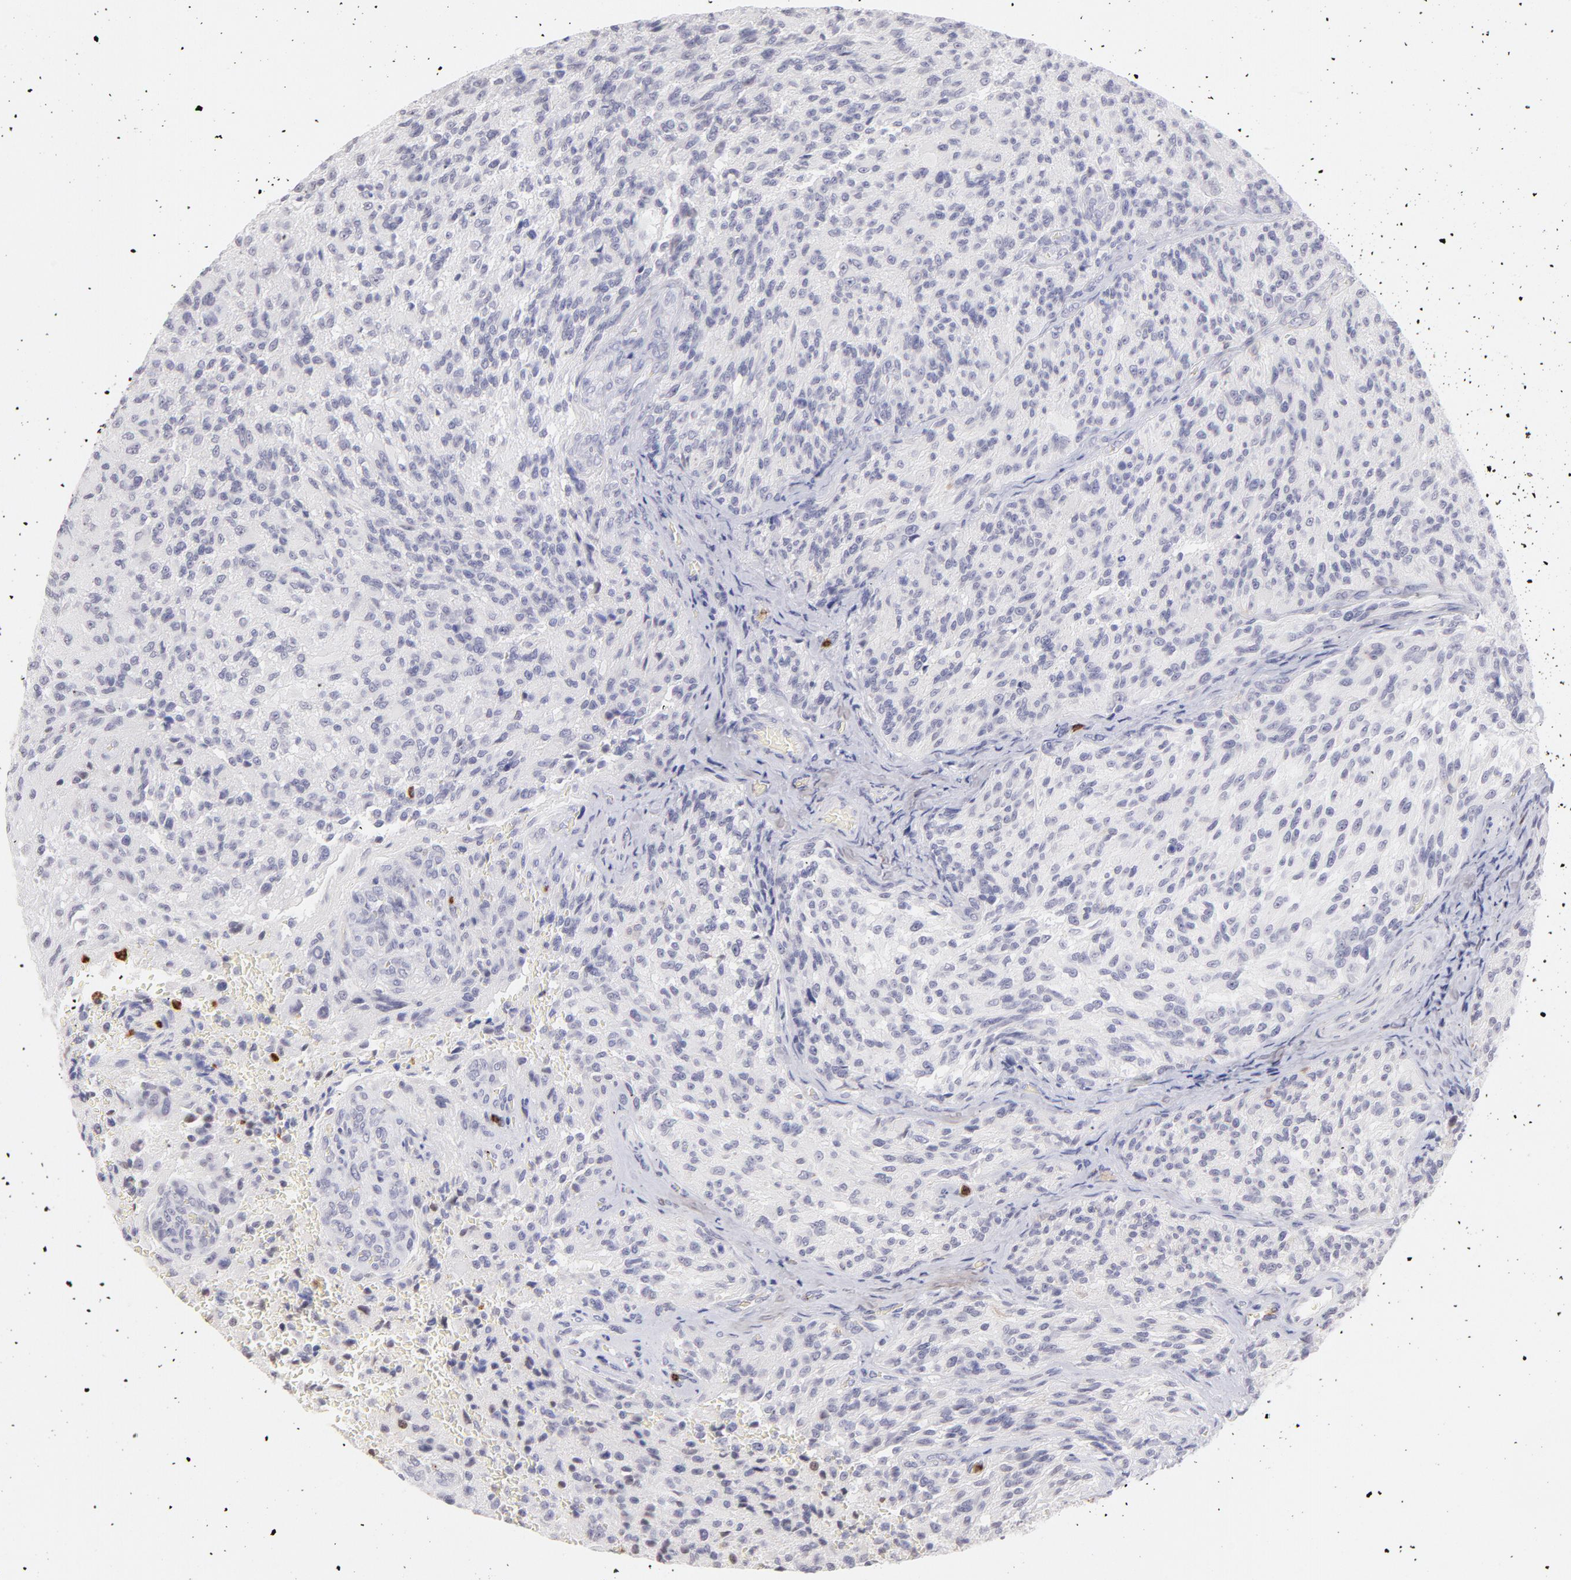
{"staining": {"intensity": "negative", "quantity": "none", "location": "none"}, "tissue": "glioma", "cell_type": "Tumor cells", "image_type": "cancer", "snomed": [{"axis": "morphology", "description": "Normal tissue, NOS"}, {"axis": "morphology", "description": "Glioma, malignant, High grade"}, {"axis": "topography", "description": "Cerebral cortex"}], "caption": "Protein analysis of glioma shows no significant staining in tumor cells.", "gene": "LTB4R", "patient": {"sex": "male", "age": 56}}